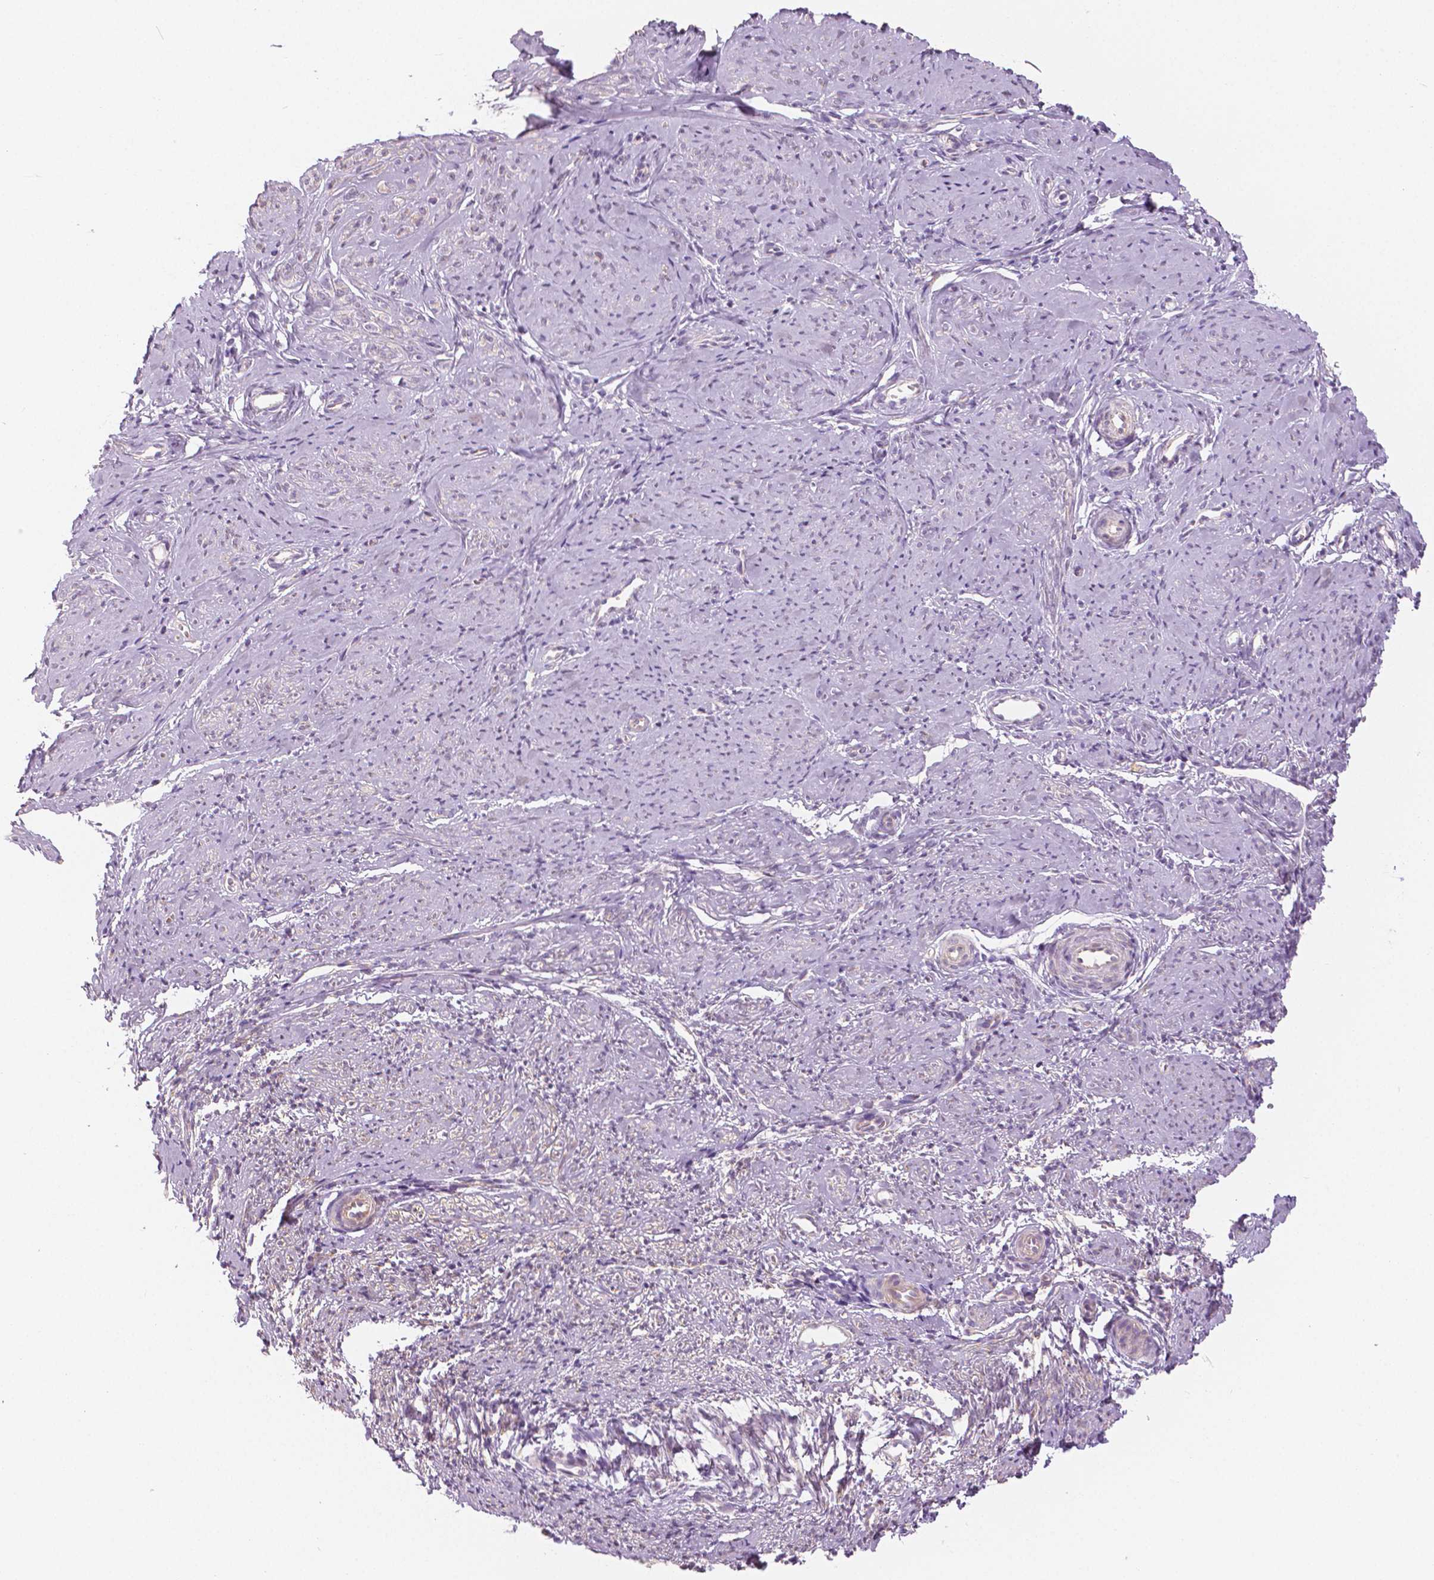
{"staining": {"intensity": "negative", "quantity": "none", "location": "none"}, "tissue": "smooth muscle", "cell_type": "Smooth muscle cells", "image_type": "normal", "snomed": [{"axis": "morphology", "description": "Normal tissue, NOS"}, {"axis": "topography", "description": "Smooth muscle"}], "caption": "Smooth muscle was stained to show a protein in brown. There is no significant staining in smooth muscle cells. The staining is performed using DAB brown chromogen with nuclei counter-stained in using hematoxylin.", "gene": "SLC24A1", "patient": {"sex": "female", "age": 48}}